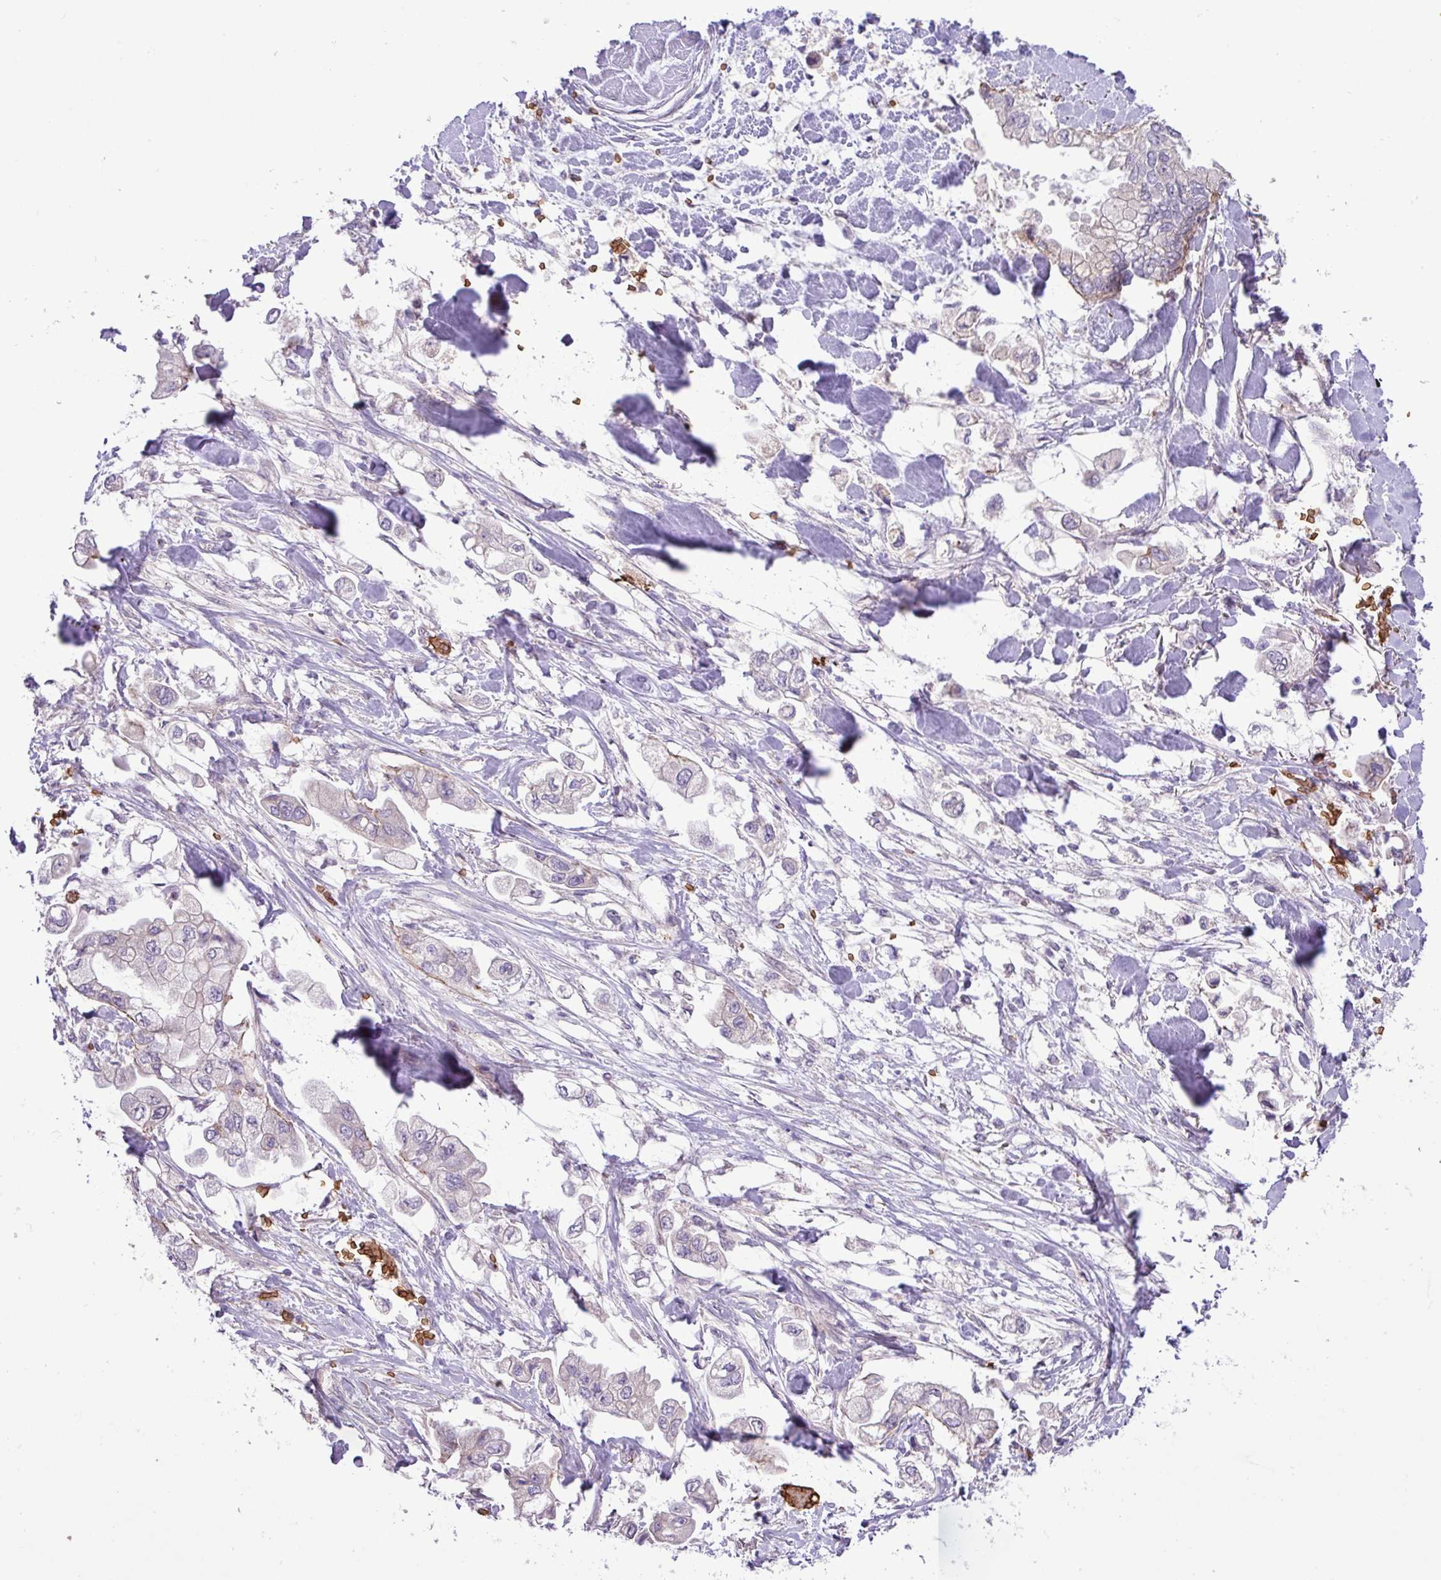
{"staining": {"intensity": "weak", "quantity": "<25%", "location": "cytoplasmic/membranous"}, "tissue": "stomach cancer", "cell_type": "Tumor cells", "image_type": "cancer", "snomed": [{"axis": "morphology", "description": "Adenocarcinoma, NOS"}, {"axis": "topography", "description": "Stomach"}], "caption": "Tumor cells are negative for brown protein staining in stomach cancer (adenocarcinoma).", "gene": "RAD21L1", "patient": {"sex": "male", "age": 62}}